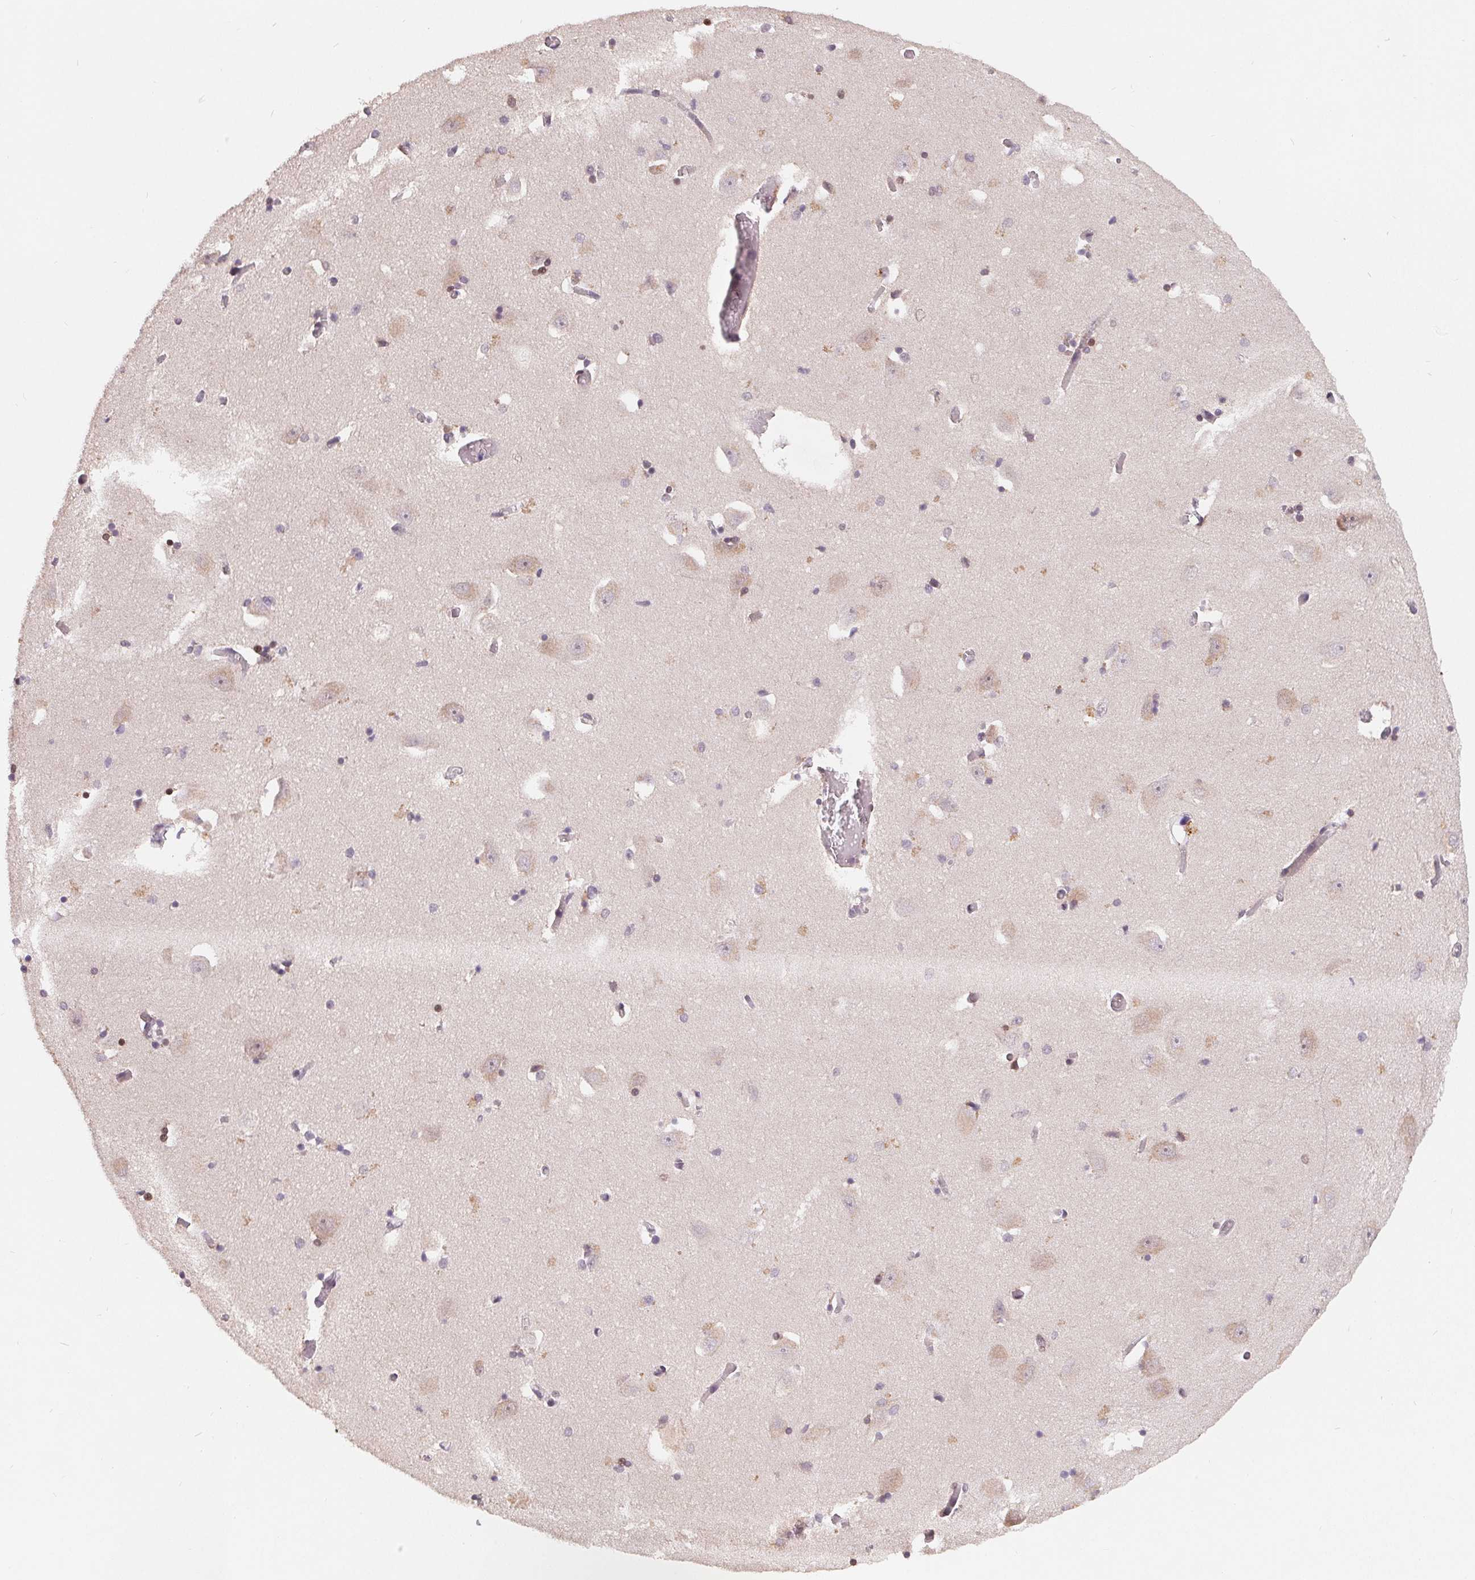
{"staining": {"intensity": "moderate", "quantity": "<25%", "location": "nuclear"}, "tissue": "caudate", "cell_type": "Glial cells", "image_type": "normal", "snomed": [{"axis": "morphology", "description": "Normal tissue, NOS"}, {"axis": "topography", "description": "Lateral ventricle wall"}, {"axis": "topography", "description": "Hippocampus"}], "caption": "Immunohistochemistry histopathology image of benign caudate stained for a protein (brown), which demonstrates low levels of moderate nuclear staining in approximately <25% of glial cells.", "gene": "HMGN3", "patient": {"sex": "female", "age": 63}}